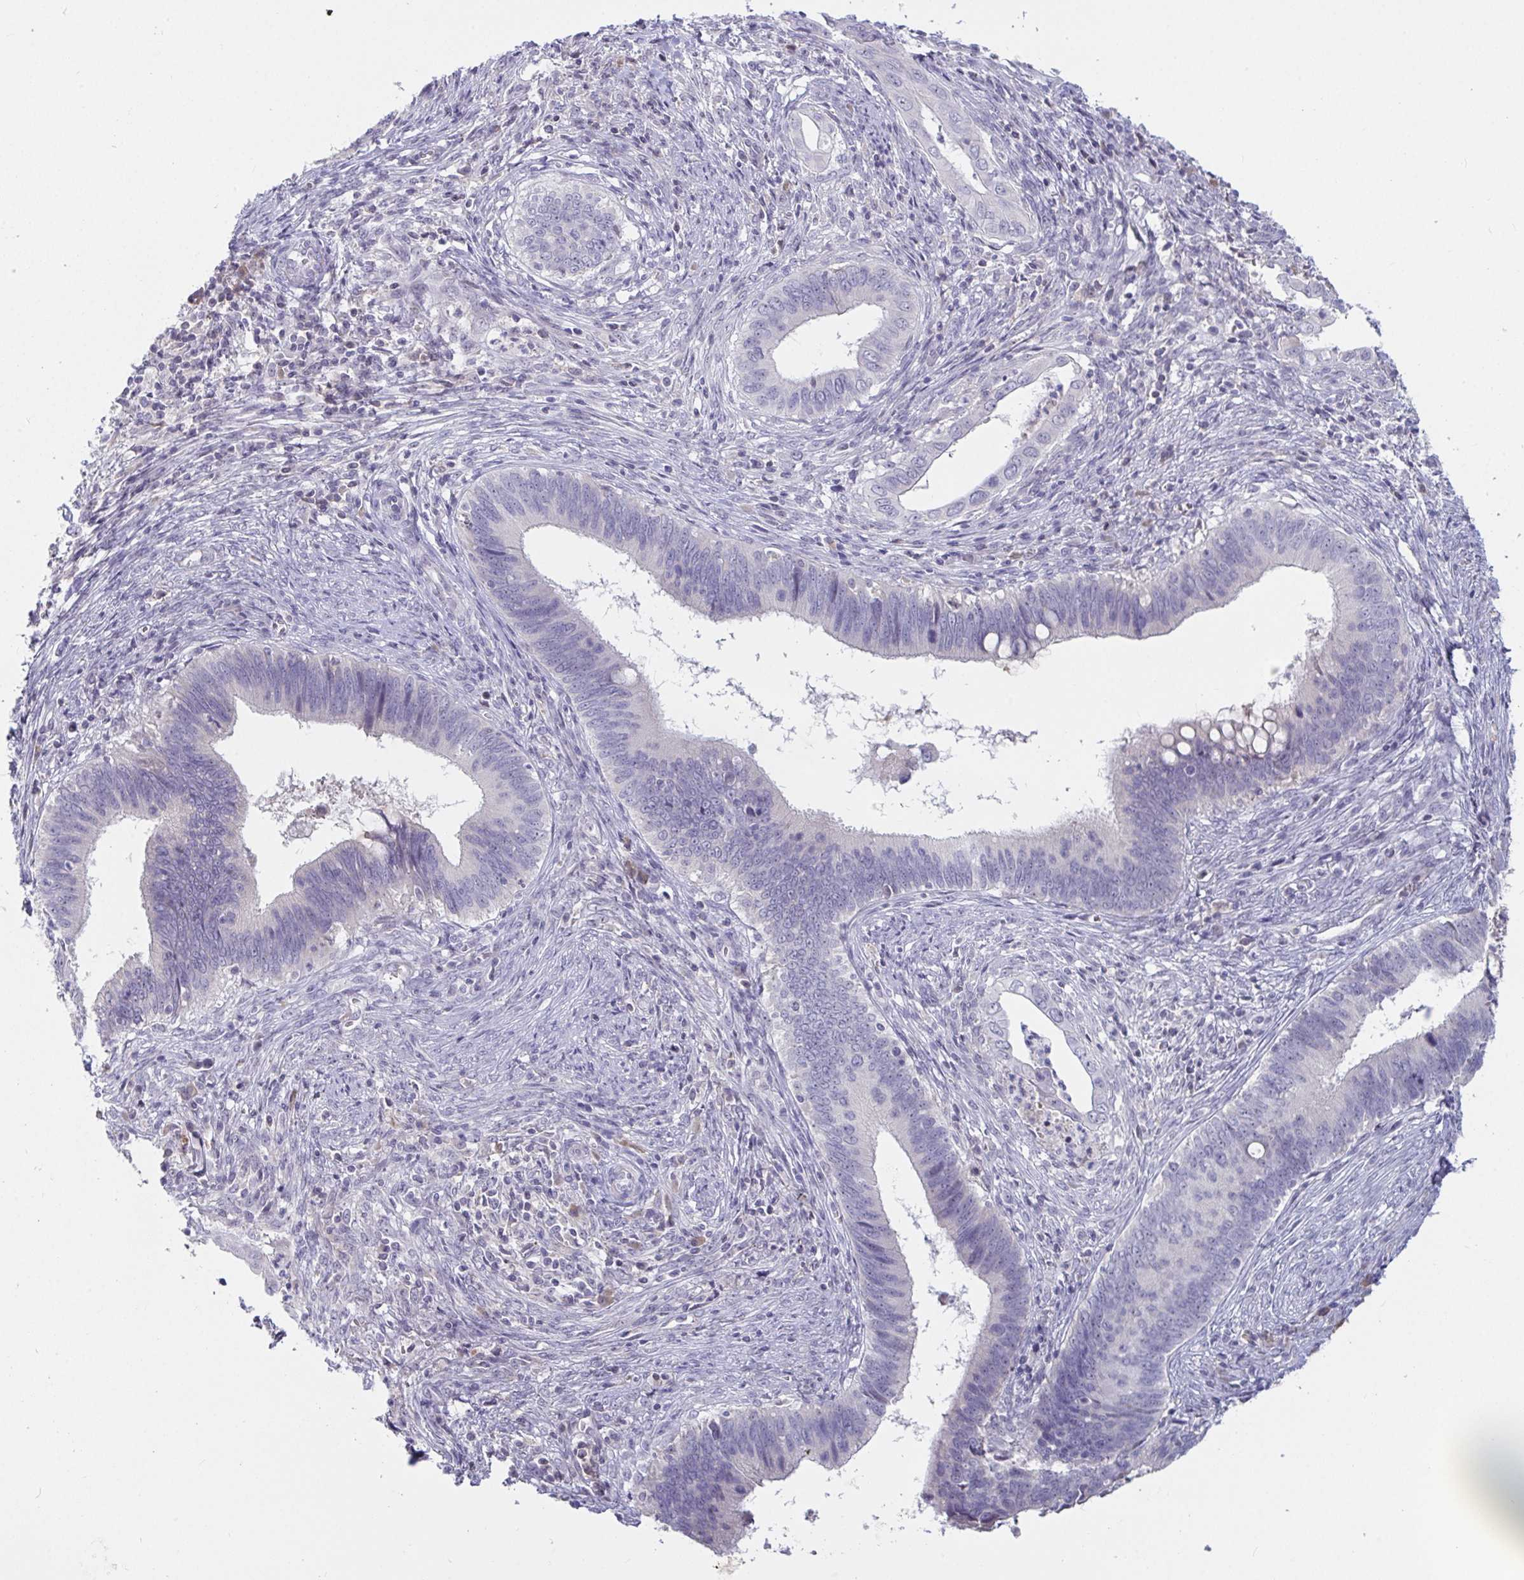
{"staining": {"intensity": "negative", "quantity": "none", "location": "none"}, "tissue": "cervical cancer", "cell_type": "Tumor cells", "image_type": "cancer", "snomed": [{"axis": "morphology", "description": "Adenocarcinoma, NOS"}, {"axis": "topography", "description": "Cervix"}], "caption": "A micrograph of adenocarcinoma (cervical) stained for a protein displays no brown staining in tumor cells.", "gene": "MYC", "patient": {"sex": "female", "age": 42}}